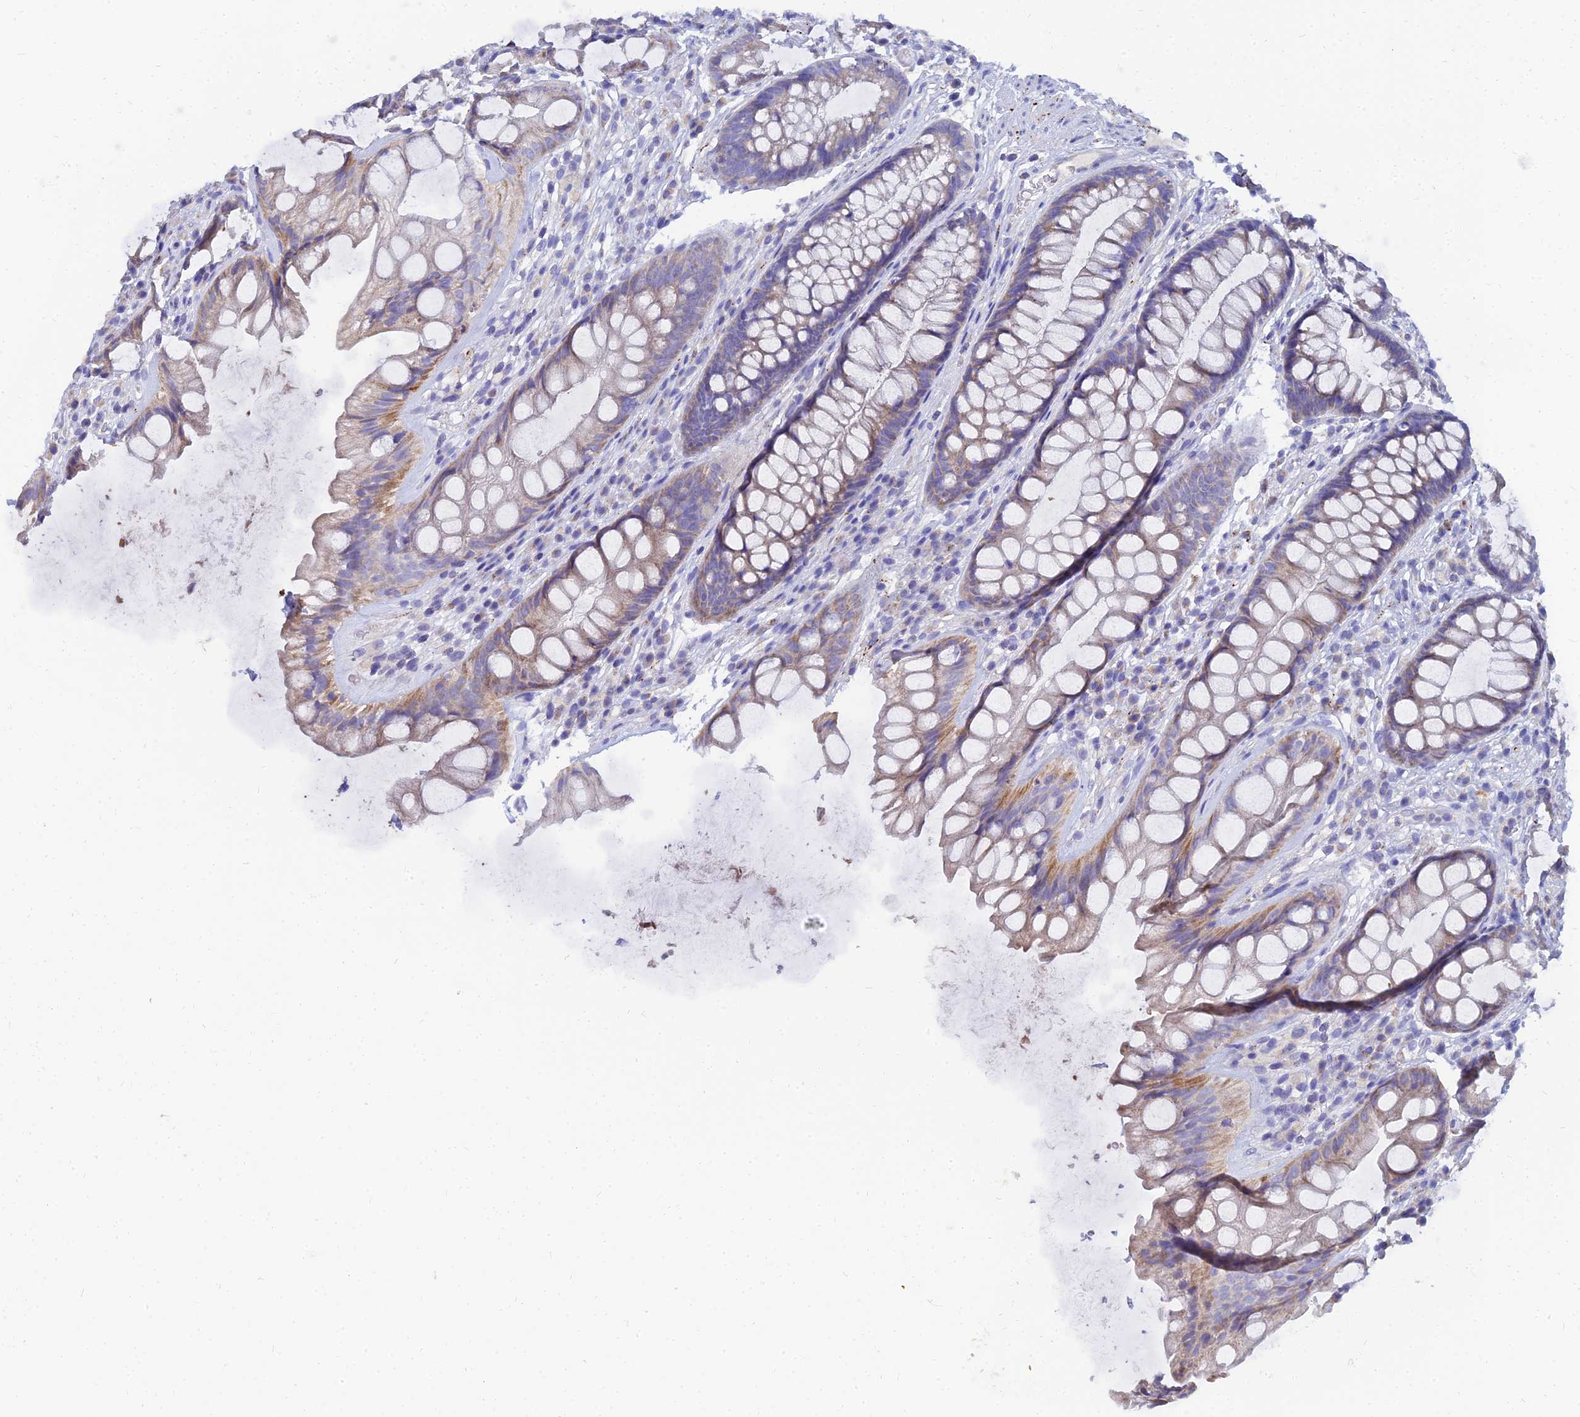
{"staining": {"intensity": "moderate", "quantity": "25%-75%", "location": "cytoplasmic/membranous"}, "tissue": "rectum", "cell_type": "Glandular cells", "image_type": "normal", "snomed": [{"axis": "morphology", "description": "Normal tissue, NOS"}, {"axis": "topography", "description": "Rectum"}], "caption": "Immunohistochemistry photomicrograph of normal human rectum stained for a protein (brown), which demonstrates medium levels of moderate cytoplasmic/membranous staining in approximately 25%-75% of glandular cells.", "gene": "NPY", "patient": {"sex": "male", "age": 74}}